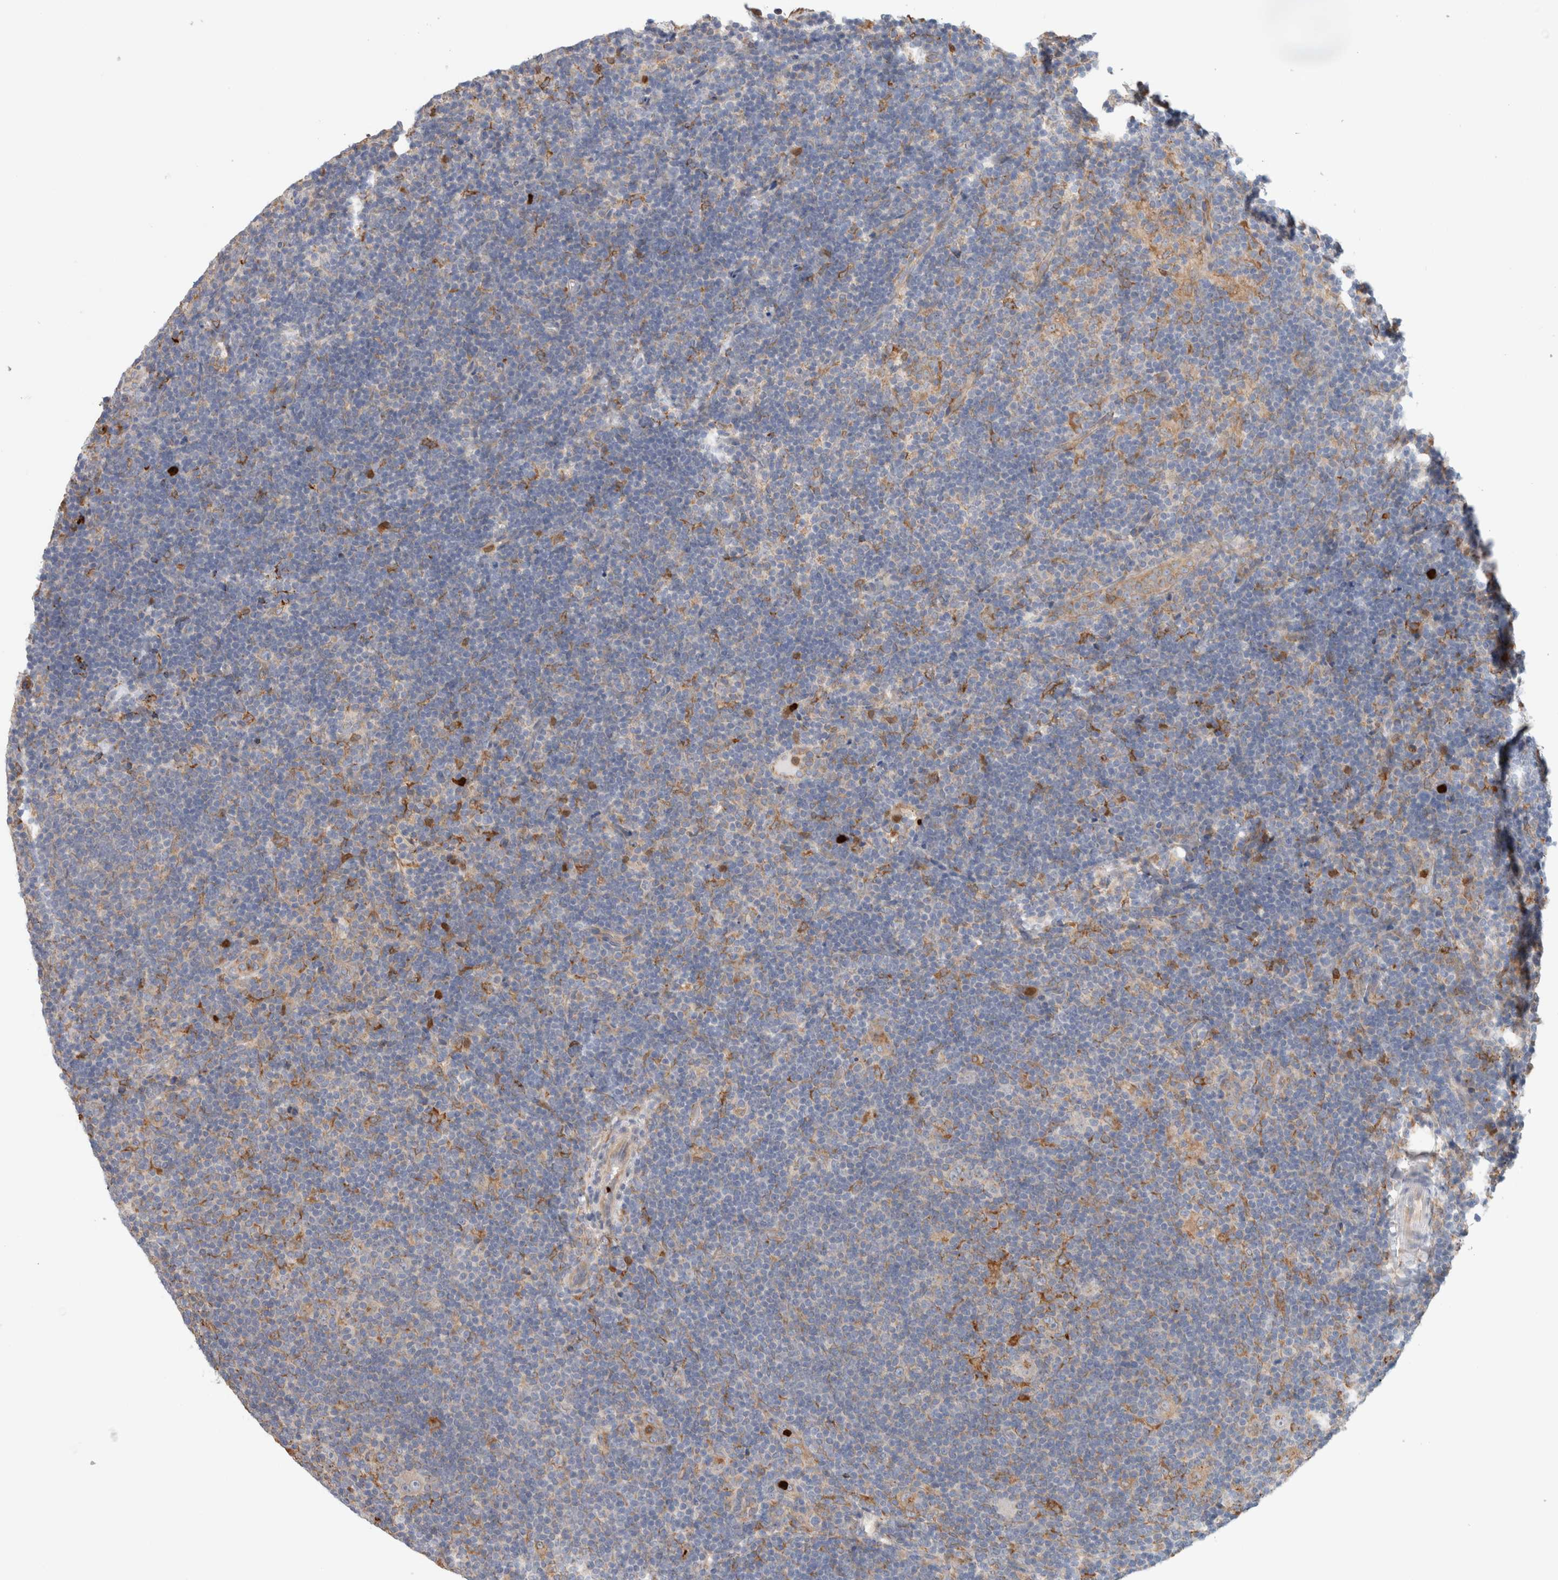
{"staining": {"intensity": "weak", "quantity": "<25%", "location": "cytoplasmic/membranous"}, "tissue": "lymphoma", "cell_type": "Tumor cells", "image_type": "cancer", "snomed": [{"axis": "morphology", "description": "Hodgkin's disease, NOS"}, {"axis": "topography", "description": "Lymph node"}], "caption": "An image of human lymphoma is negative for staining in tumor cells.", "gene": "P4HA1", "patient": {"sex": "female", "age": 57}}